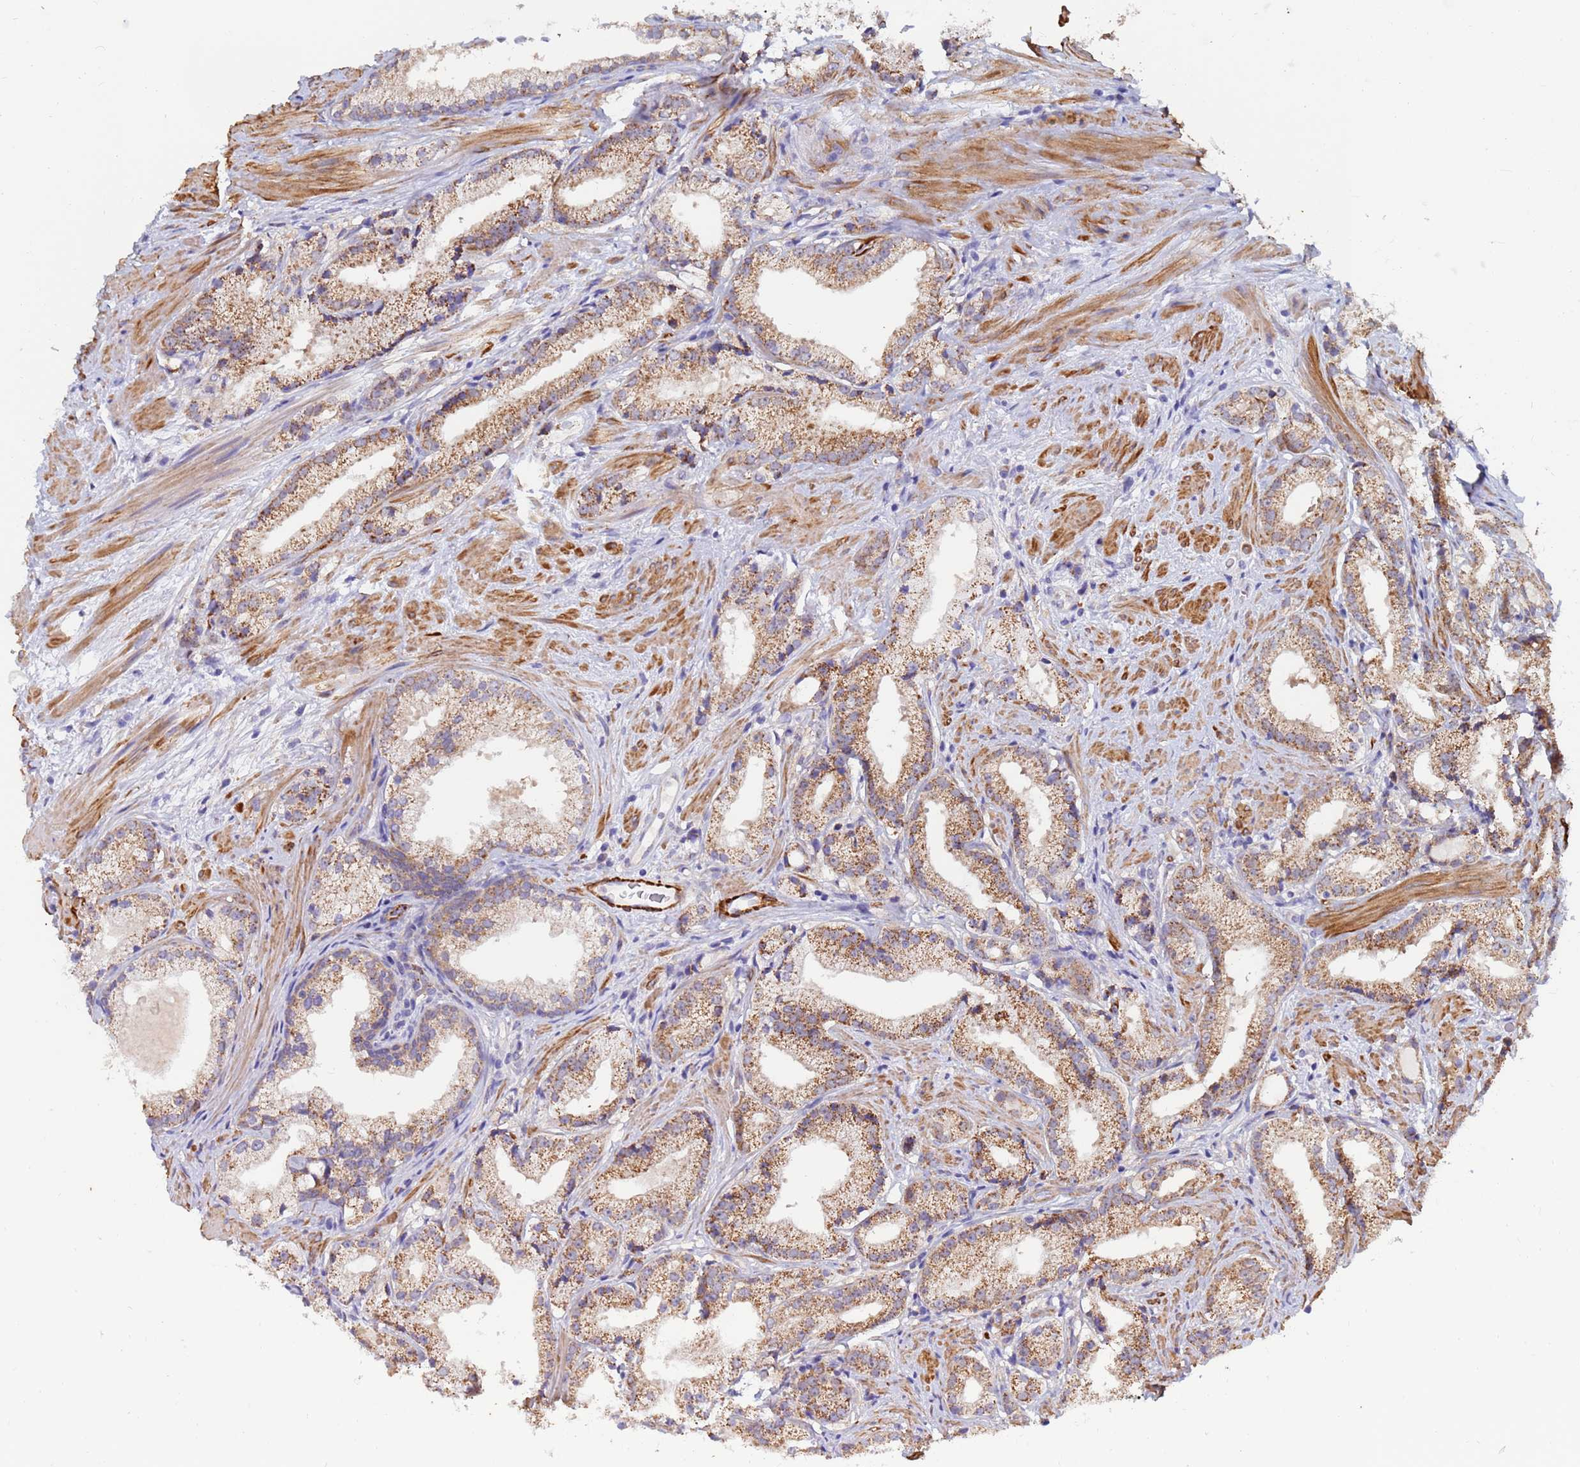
{"staining": {"intensity": "moderate", "quantity": ">75%", "location": "cytoplasmic/membranous"}, "tissue": "prostate cancer", "cell_type": "Tumor cells", "image_type": "cancer", "snomed": [{"axis": "morphology", "description": "Adenocarcinoma, Low grade"}, {"axis": "topography", "description": "Prostate"}], "caption": "The histopathology image reveals immunohistochemical staining of prostate cancer (low-grade adenocarcinoma). There is moderate cytoplasmic/membranous staining is appreciated in about >75% of tumor cells. (DAB IHC, brown staining for protein, blue staining for nuclei).", "gene": "SDR39U1", "patient": {"sex": "male", "age": 57}}